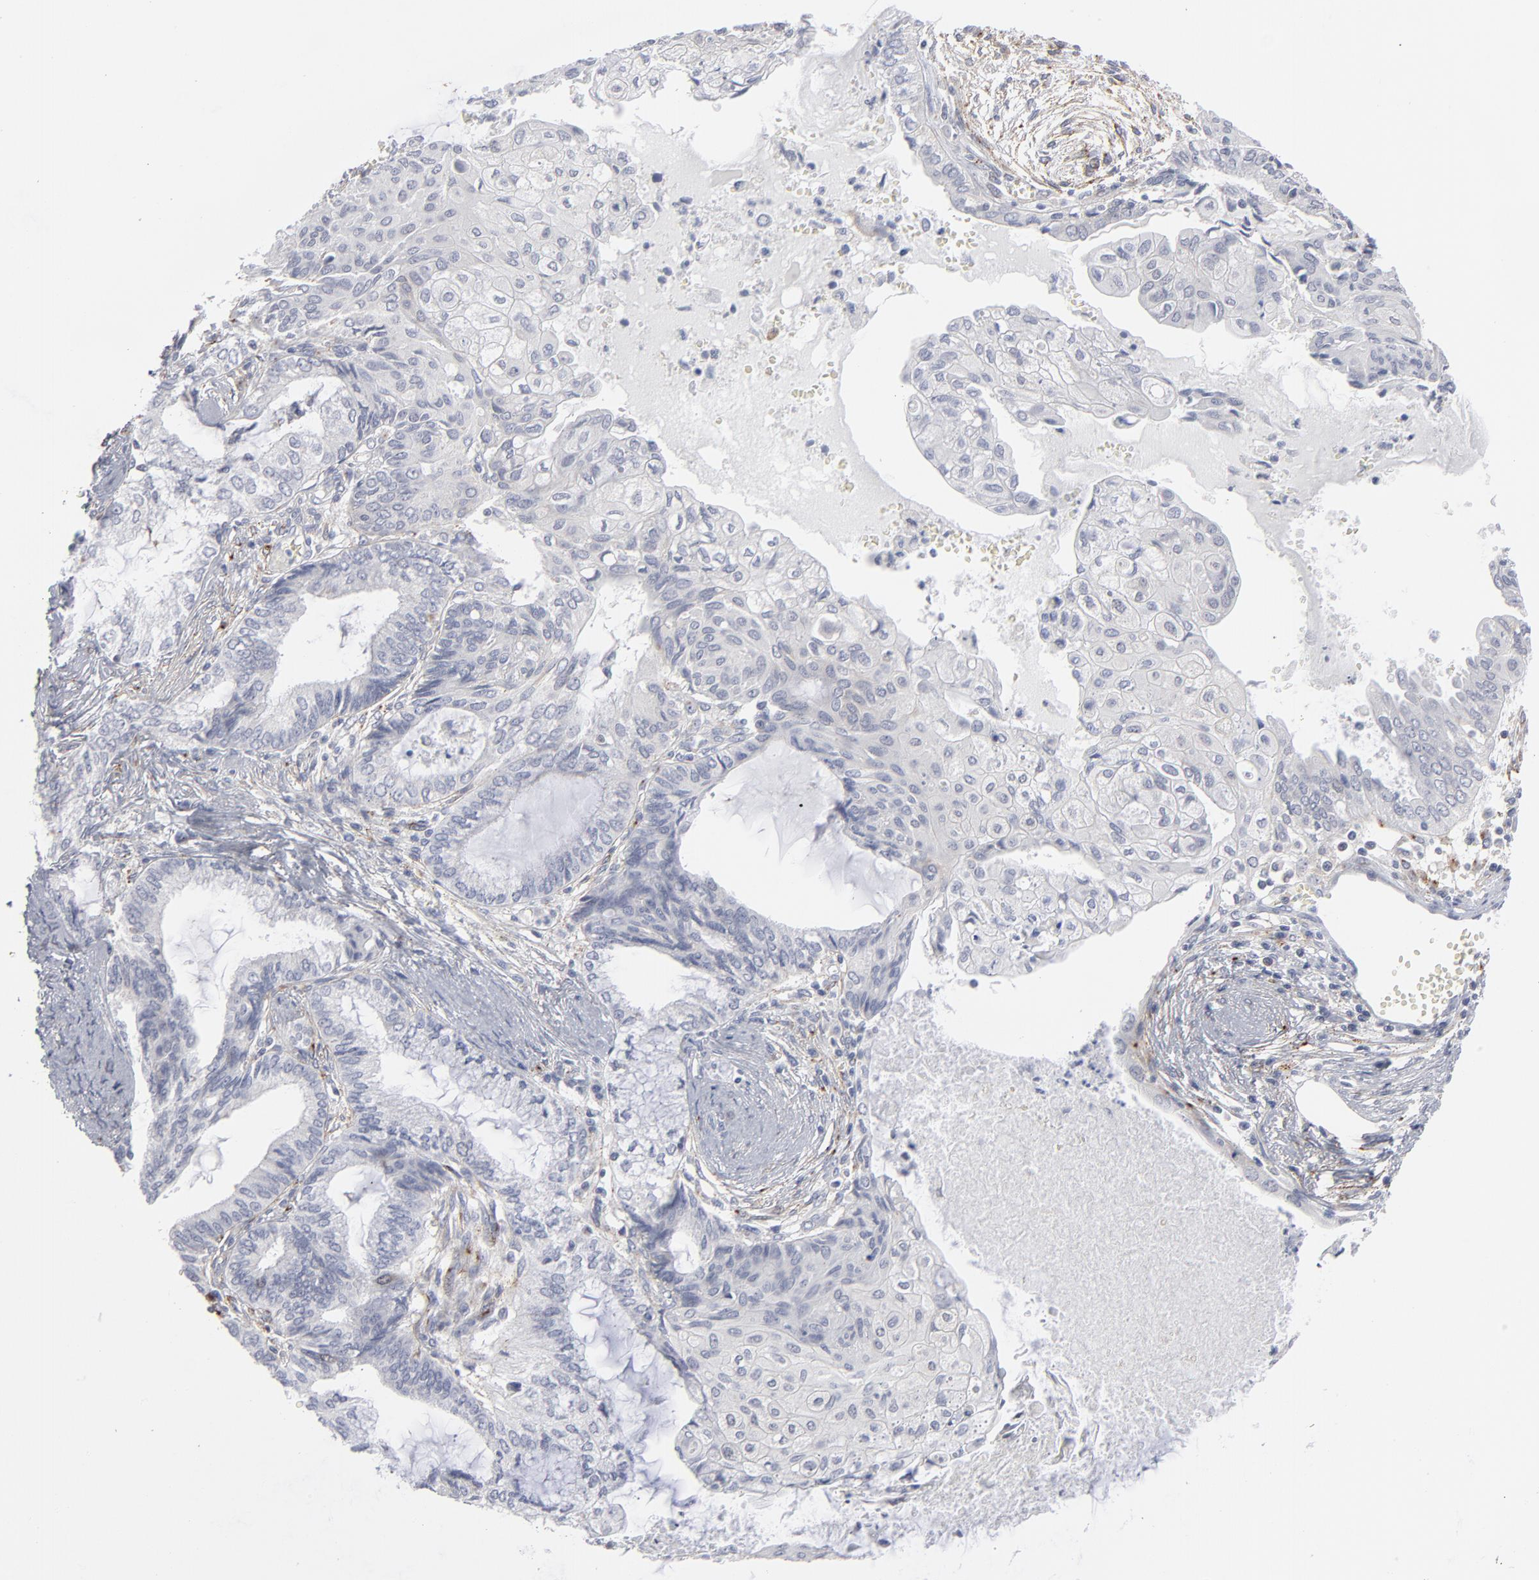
{"staining": {"intensity": "negative", "quantity": "none", "location": "none"}, "tissue": "endometrial cancer", "cell_type": "Tumor cells", "image_type": "cancer", "snomed": [{"axis": "morphology", "description": "Adenocarcinoma, NOS"}, {"axis": "topography", "description": "Endometrium"}], "caption": "Immunohistochemistry (IHC) histopathology image of human endometrial cancer stained for a protein (brown), which displays no positivity in tumor cells. (DAB (3,3'-diaminobenzidine) immunohistochemistry (IHC) visualized using brightfield microscopy, high magnification).", "gene": "AURKA", "patient": {"sex": "female", "age": 79}}